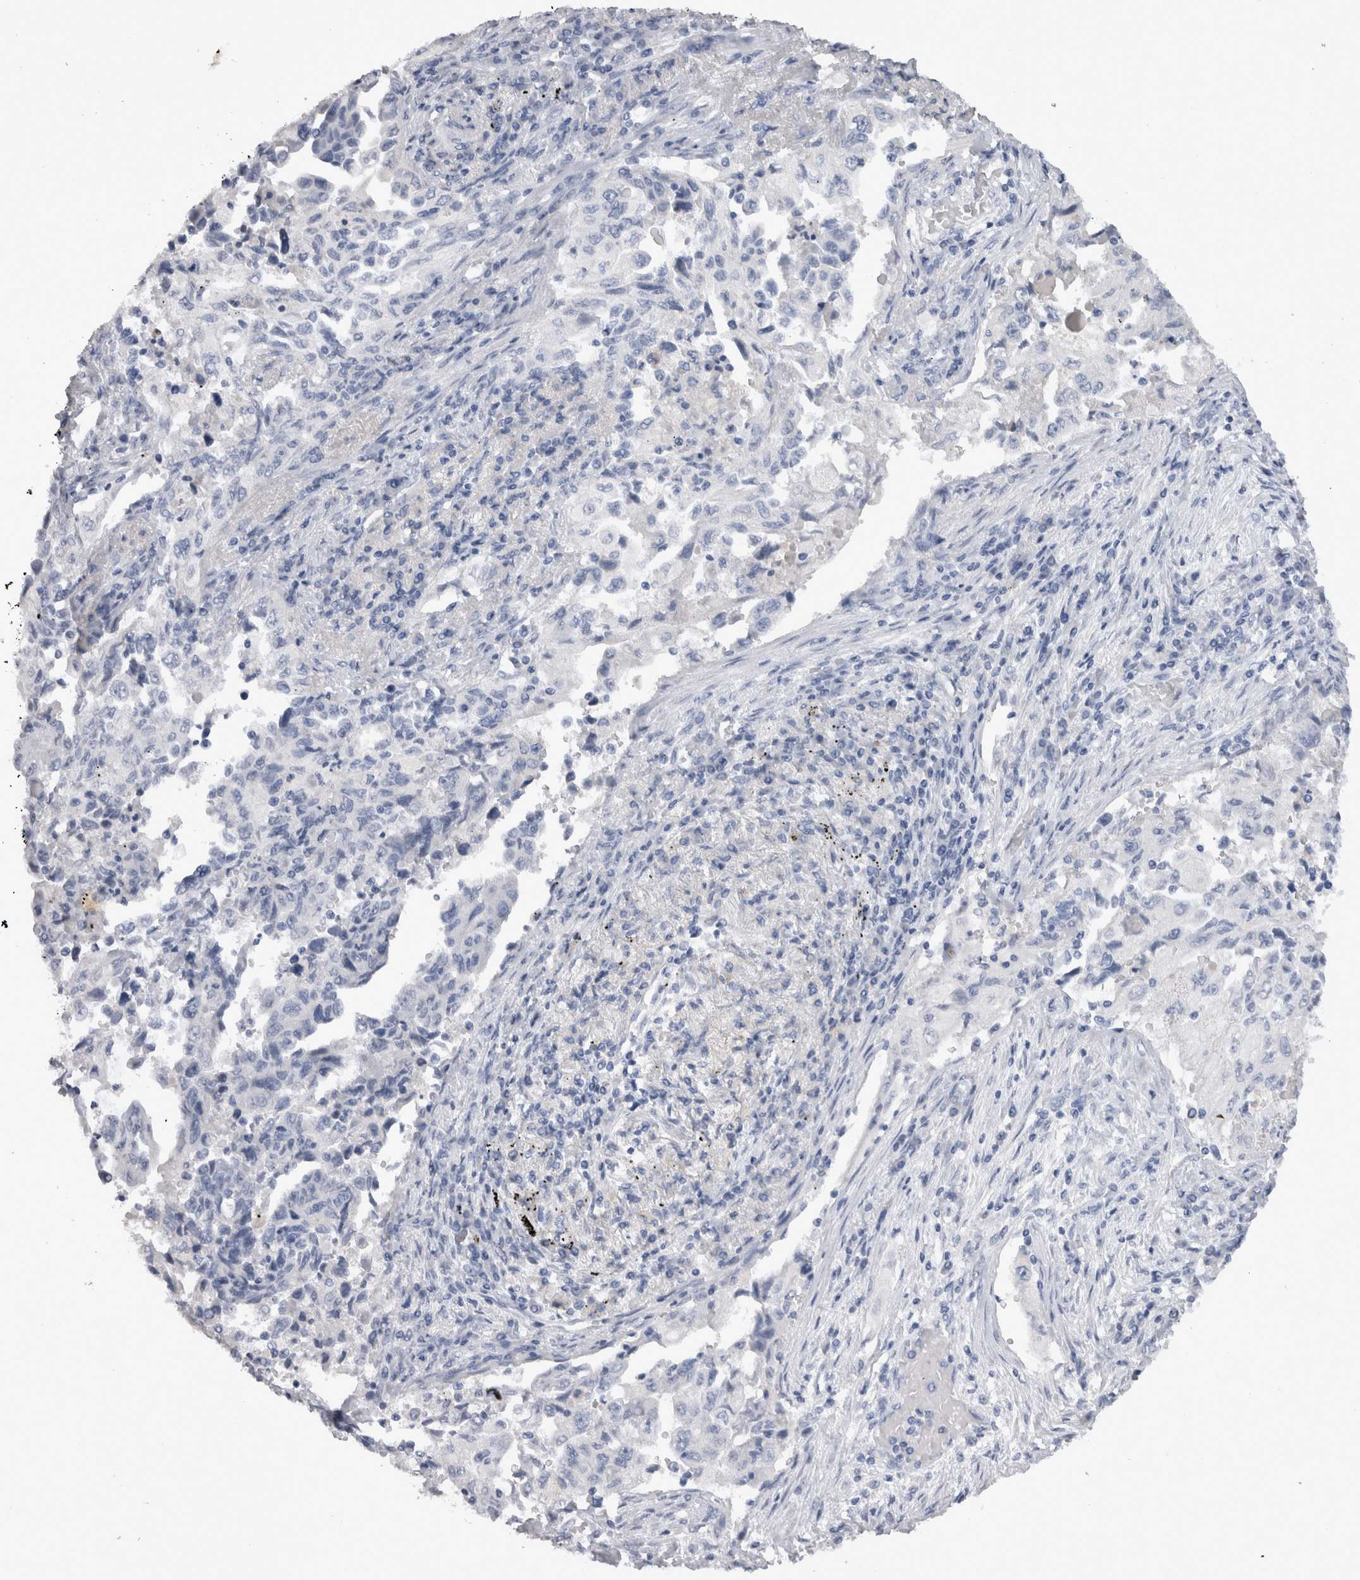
{"staining": {"intensity": "negative", "quantity": "none", "location": "none"}, "tissue": "lung cancer", "cell_type": "Tumor cells", "image_type": "cancer", "snomed": [{"axis": "morphology", "description": "Adenocarcinoma, NOS"}, {"axis": "topography", "description": "Lung"}], "caption": "Immunohistochemistry (IHC) micrograph of neoplastic tissue: lung adenocarcinoma stained with DAB (3,3'-diaminobenzidine) reveals no significant protein positivity in tumor cells.", "gene": "ADAM2", "patient": {"sex": "female", "age": 51}}